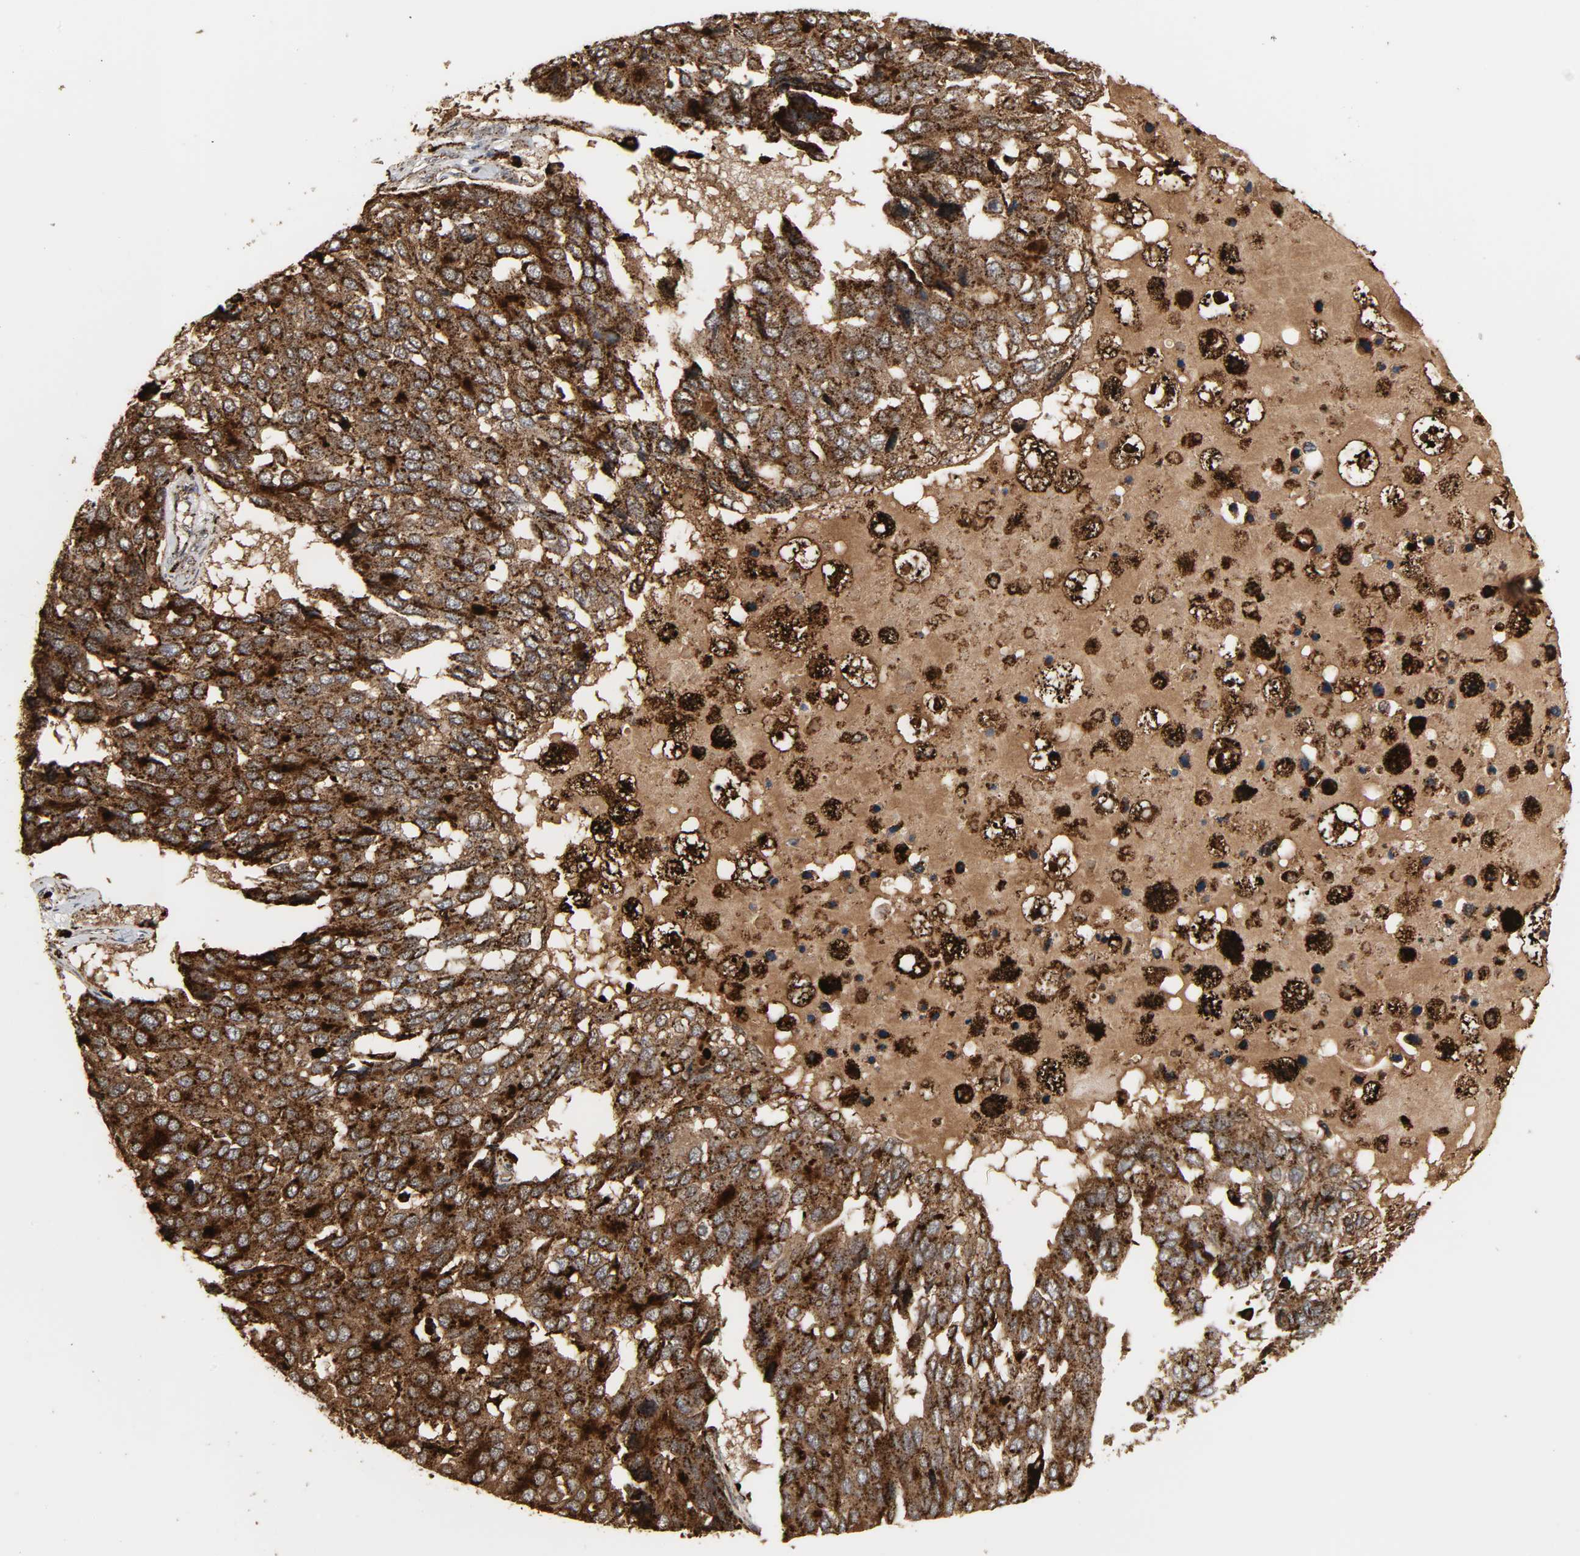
{"staining": {"intensity": "strong", "quantity": ">75%", "location": "cytoplasmic/membranous"}, "tissue": "pancreatic cancer", "cell_type": "Tumor cells", "image_type": "cancer", "snomed": [{"axis": "morphology", "description": "Adenocarcinoma, NOS"}, {"axis": "topography", "description": "Pancreas"}], "caption": "Approximately >75% of tumor cells in pancreatic cancer (adenocarcinoma) demonstrate strong cytoplasmic/membranous protein expression as visualized by brown immunohistochemical staining.", "gene": "PSAP", "patient": {"sex": "male", "age": 50}}